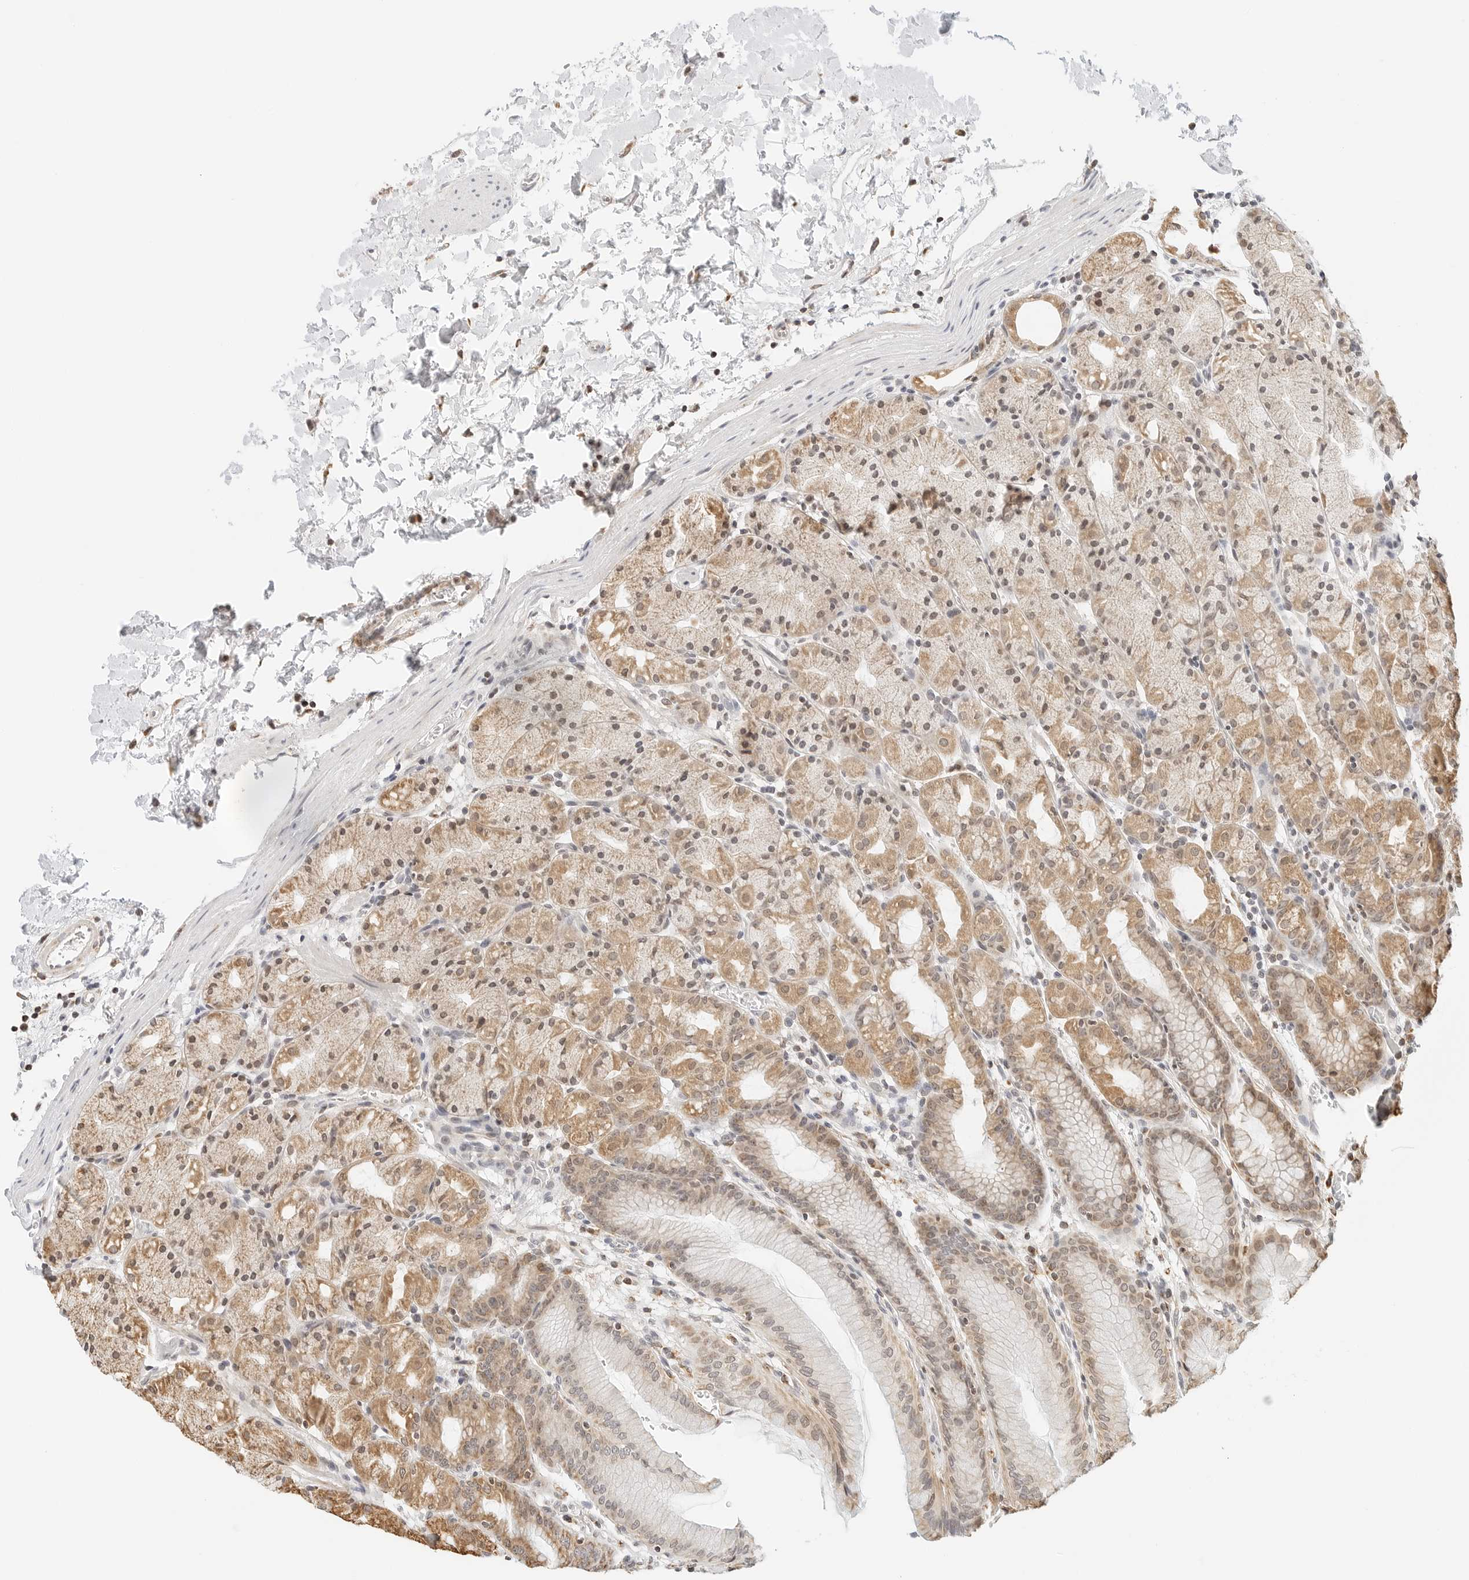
{"staining": {"intensity": "moderate", "quantity": "25%-75%", "location": "cytoplasmic/membranous"}, "tissue": "stomach", "cell_type": "Glandular cells", "image_type": "normal", "snomed": [{"axis": "morphology", "description": "Normal tissue, NOS"}, {"axis": "topography", "description": "Stomach, upper"}], "caption": "Immunohistochemical staining of benign human stomach demonstrates medium levels of moderate cytoplasmic/membranous staining in approximately 25%-75% of glandular cells. (DAB IHC with brightfield microscopy, high magnification).", "gene": "ATL1", "patient": {"sex": "male", "age": 48}}